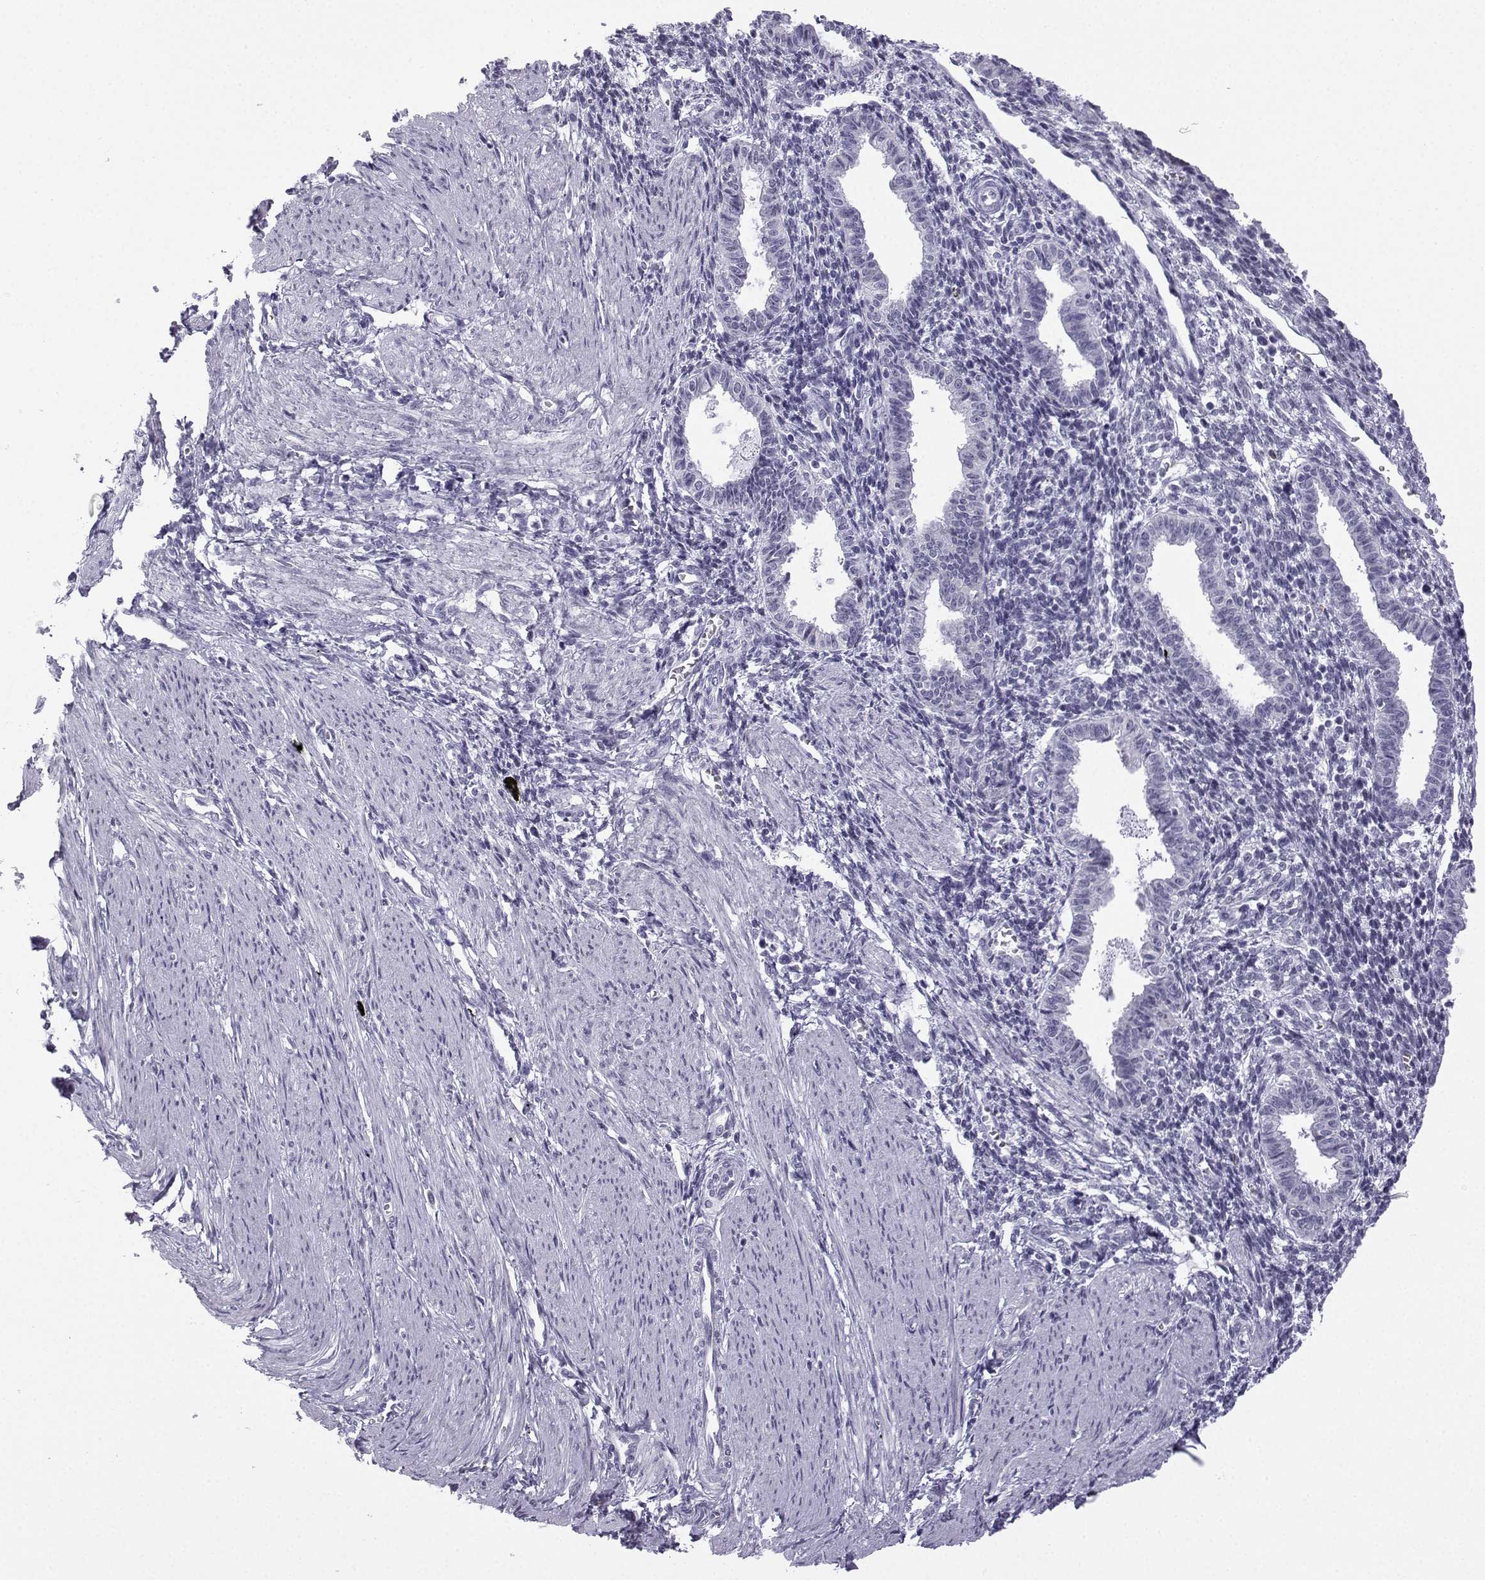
{"staining": {"intensity": "negative", "quantity": "none", "location": "none"}, "tissue": "endometrium", "cell_type": "Cells in endometrial stroma", "image_type": "normal", "snomed": [{"axis": "morphology", "description": "Normal tissue, NOS"}, {"axis": "topography", "description": "Endometrium"}], "caption": "This photomicrograph is of benign endometrium stained with immunohistochemistry (IHC) to label a protein in brown with the nuclei are counter-stained blue. There is no staining in cells in endometrial stroma. (DAB immunohistochemistry with hematoxylin counter stain).", "gene": "MRGBP", "patient": {"sex": "female", "age": 37}}